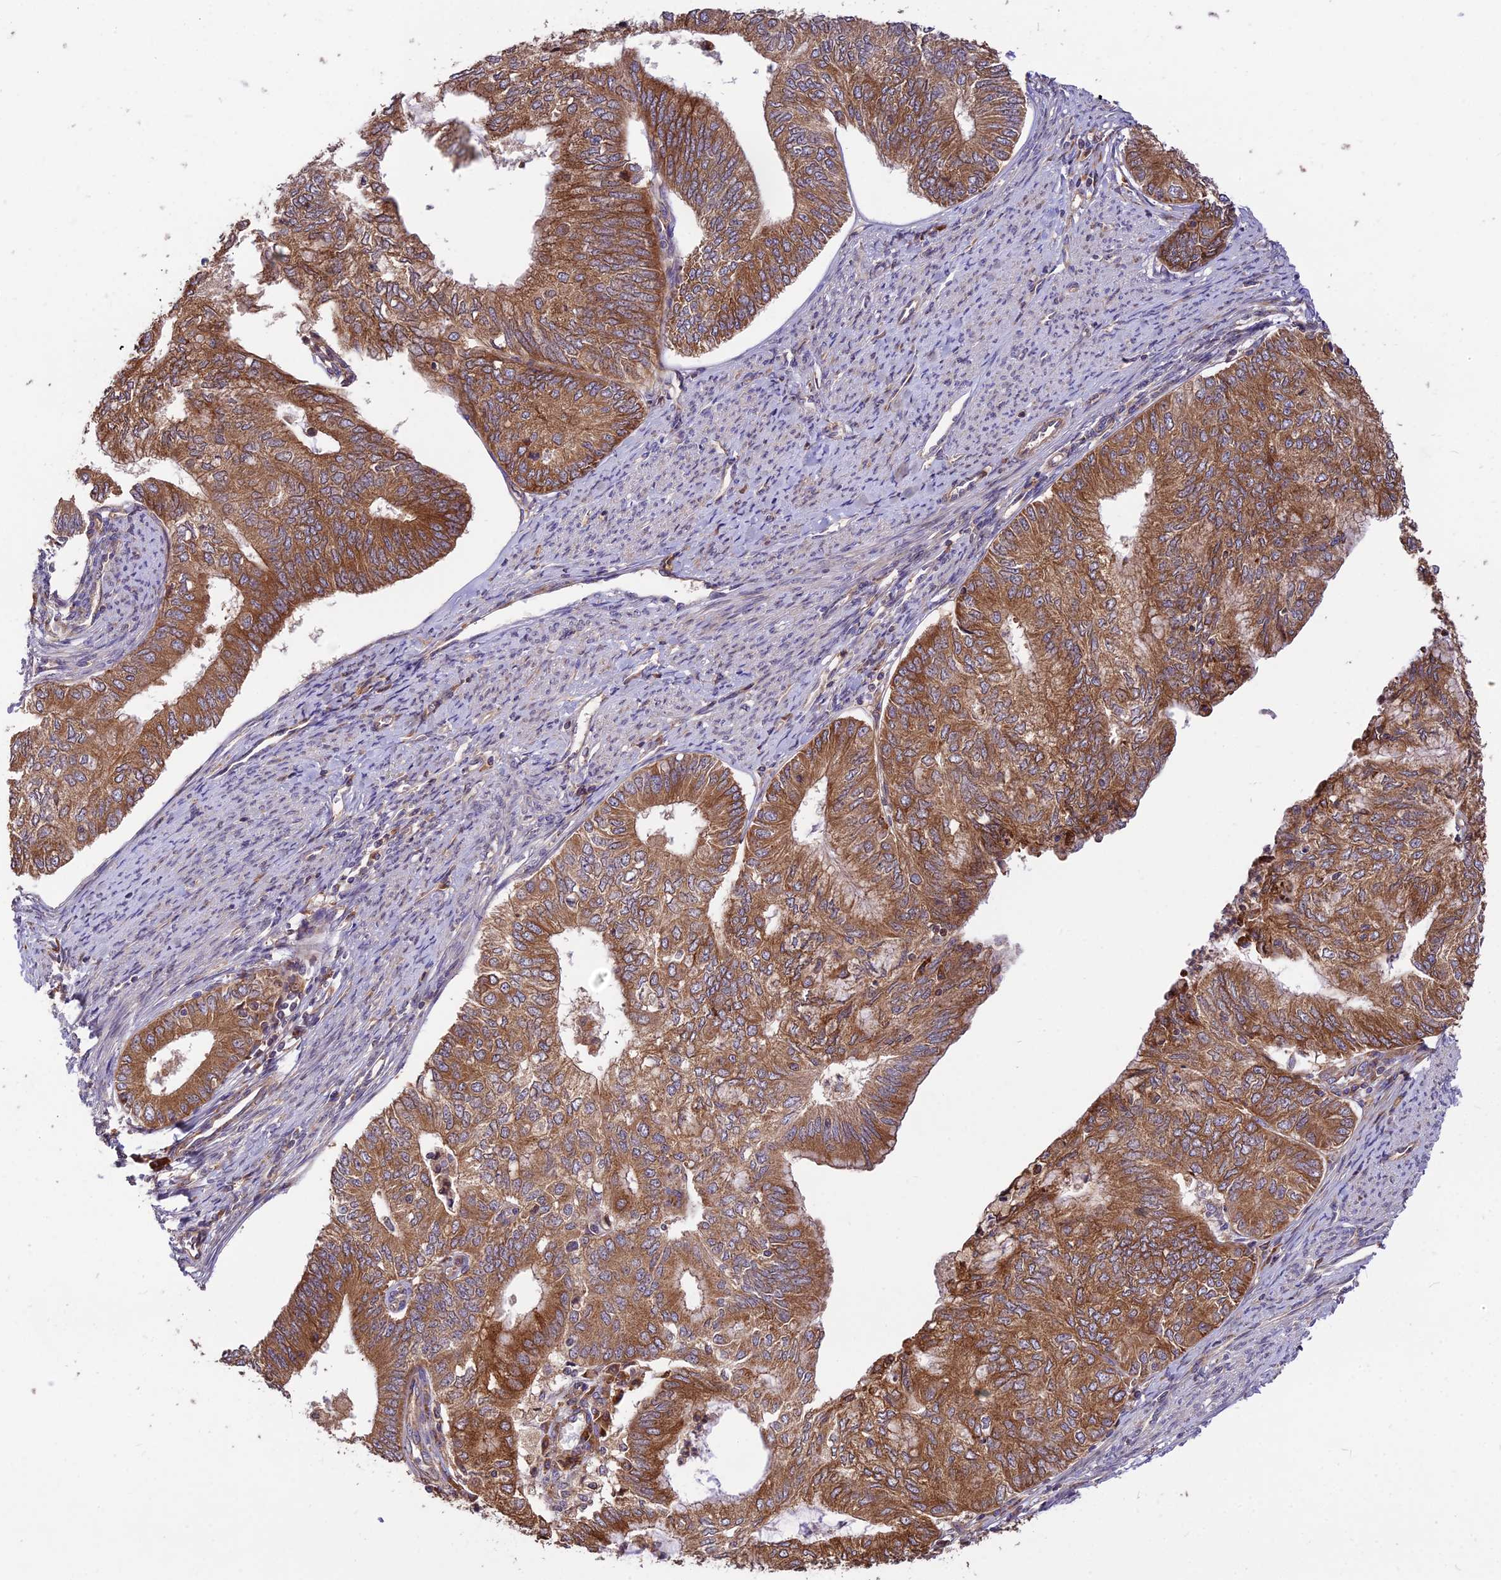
{"staining": {"intensity": "strong", "quantity": ">75%", "location": "cytoplasmic/membranous"}, "tissue": "endometrial cancer", "cell_type": "Tumor cells", "image_type": "cancer", "snomed": [{"axis": "morphology", "description": "Adenocarcinoma, NOS"}, {"axis": "topography", "description": "Endometrium"}], "caption": "Tumor cells demonstrate strong cytoplasmic/membranous expression in about >75% of cells in endometrial cancer (adenocarcinoma).", "gene": "ROCK1", "patient": {"sex": "female", "age": 68}}